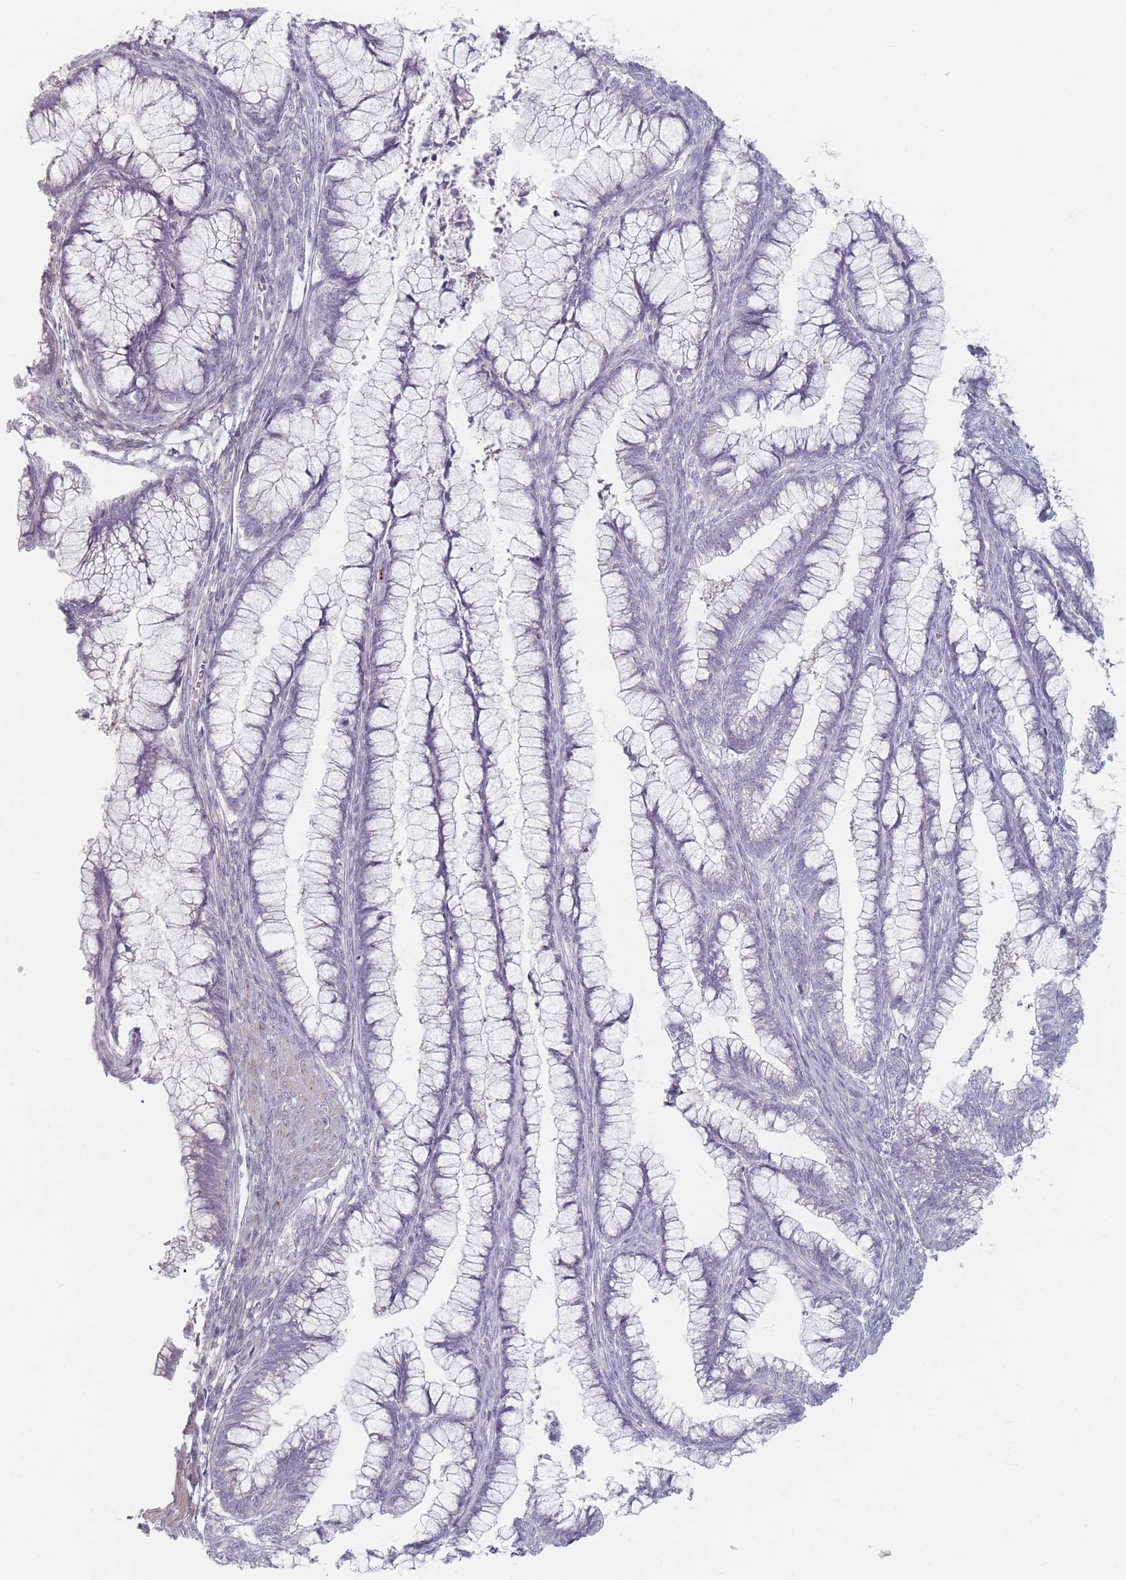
{"staining": {"intensity": "negative", "quantity": "none", "location": "none"}, "tissue": "cervical cancer", "cell_type": "Tumor cells", "image_type": "cancer", "snomed": [{"axis": "morphology", "description": "Adenocarcinoma, NOS"}, {"axis": "topography", "description": "Cervix"}], "caption": "An immunohistochemistry (IHC) histopathology image of adenocarcinoma (cervical) is shown. There is no staining in tumor cells of adenocarcinoma (cervical).", "gene": "TMOD1", "patient": {"sex": "female", "age": 44}}